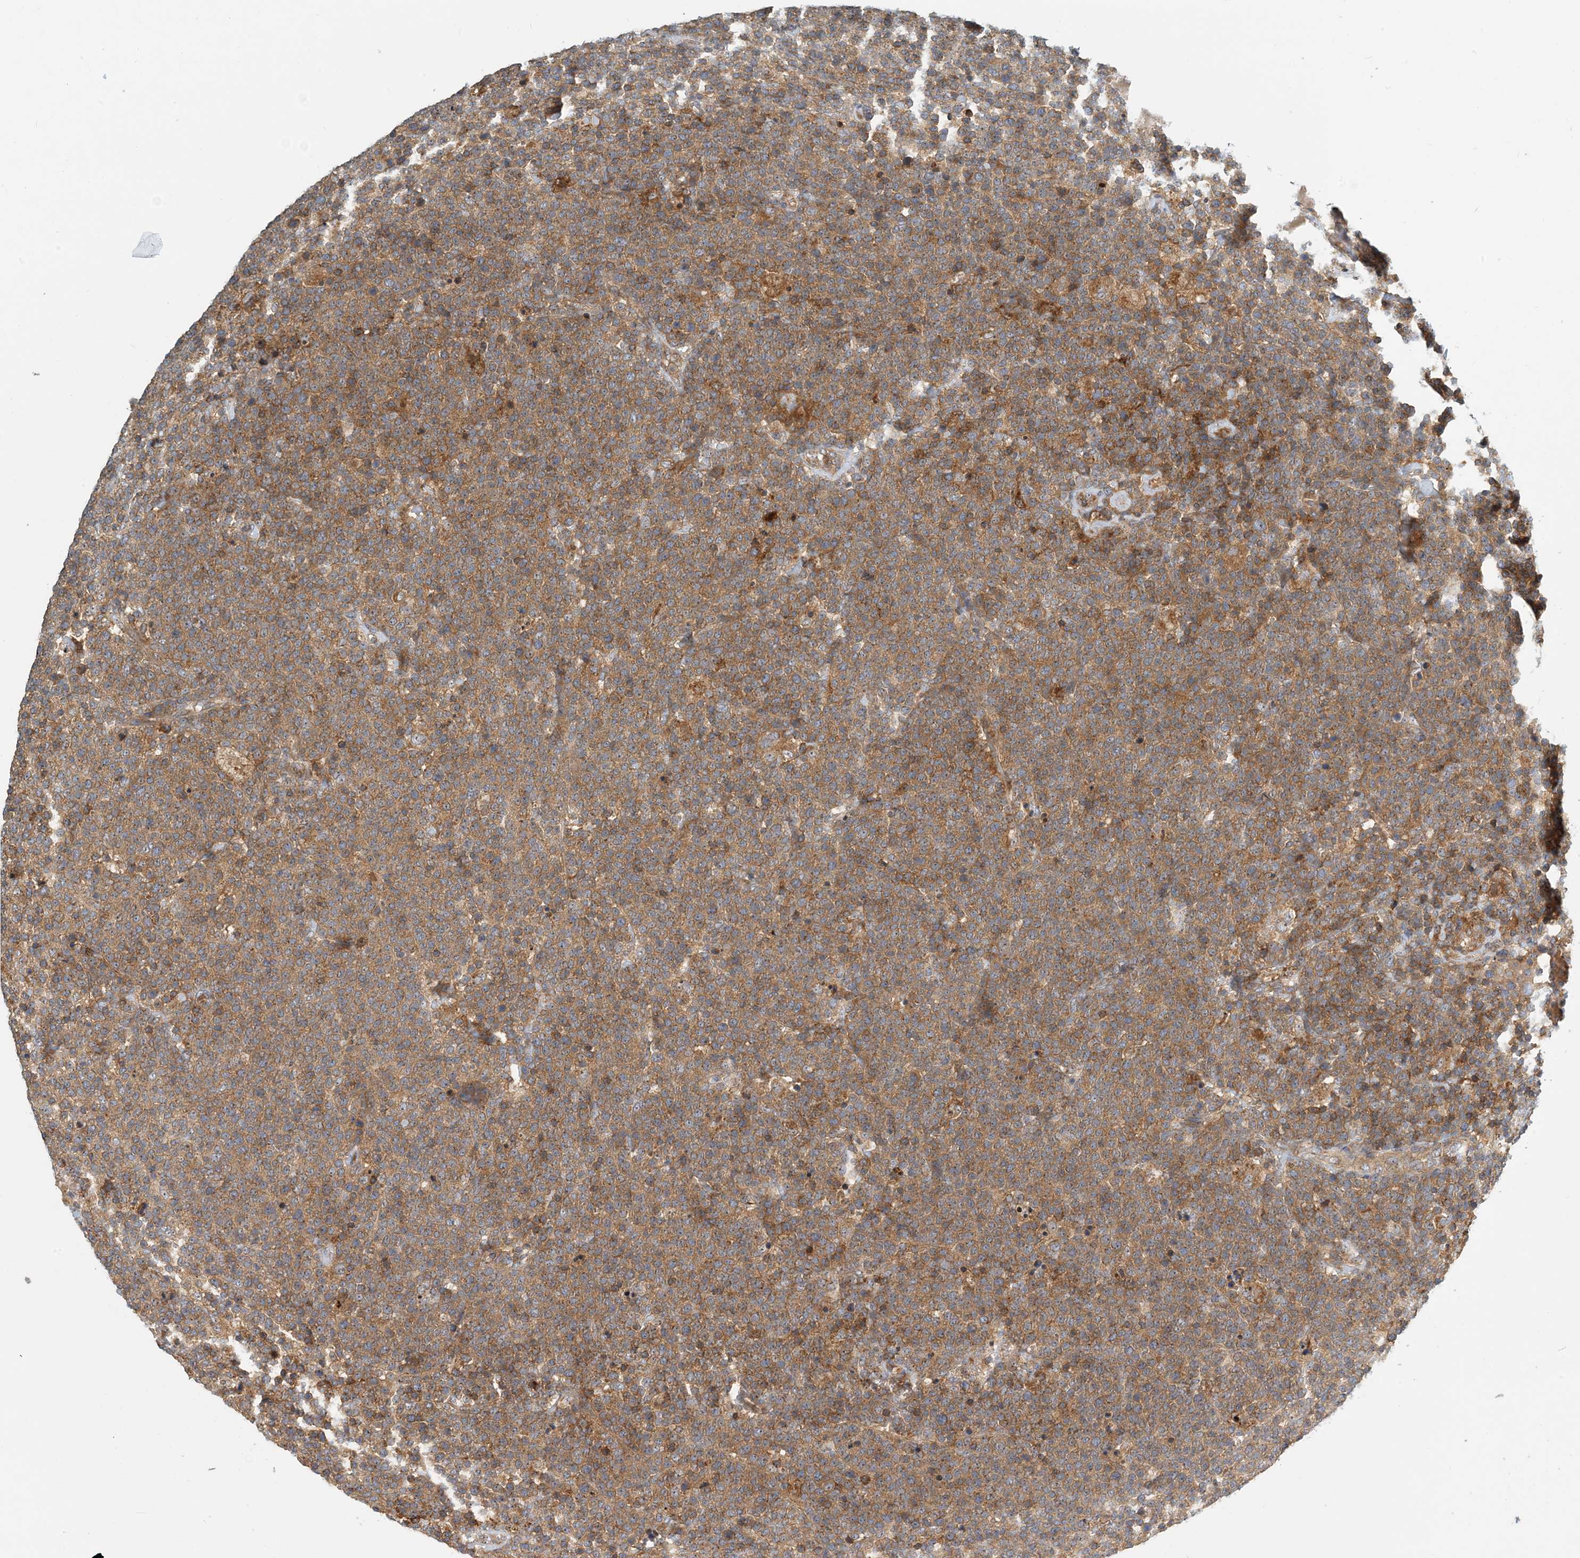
{"staining": {"intensity": "moderate", "quantity": ">75%", "location": "cytoplasmic/membranous"}, "tissue": "lymphoma", "cell_type": "Tumor cells", "image_type": "cancer", "snomed": [{"axis": "morphology", "description": "Malignant lymphoma, non-Hodgkin's type, High grade"}, {"axis": "topography", "description": "Lymph node"}], "caption": "Moderate cytoplasmic/membranous protein positivity is present in about >75% of tumor cells in lymphoma. The staining was performed using DAB, with brown indicating positive protein expression. Nuclei are stained blue with hematoxylin.", "gene": "COLEC11", "patient": {"sex": "male", "age": 61}}